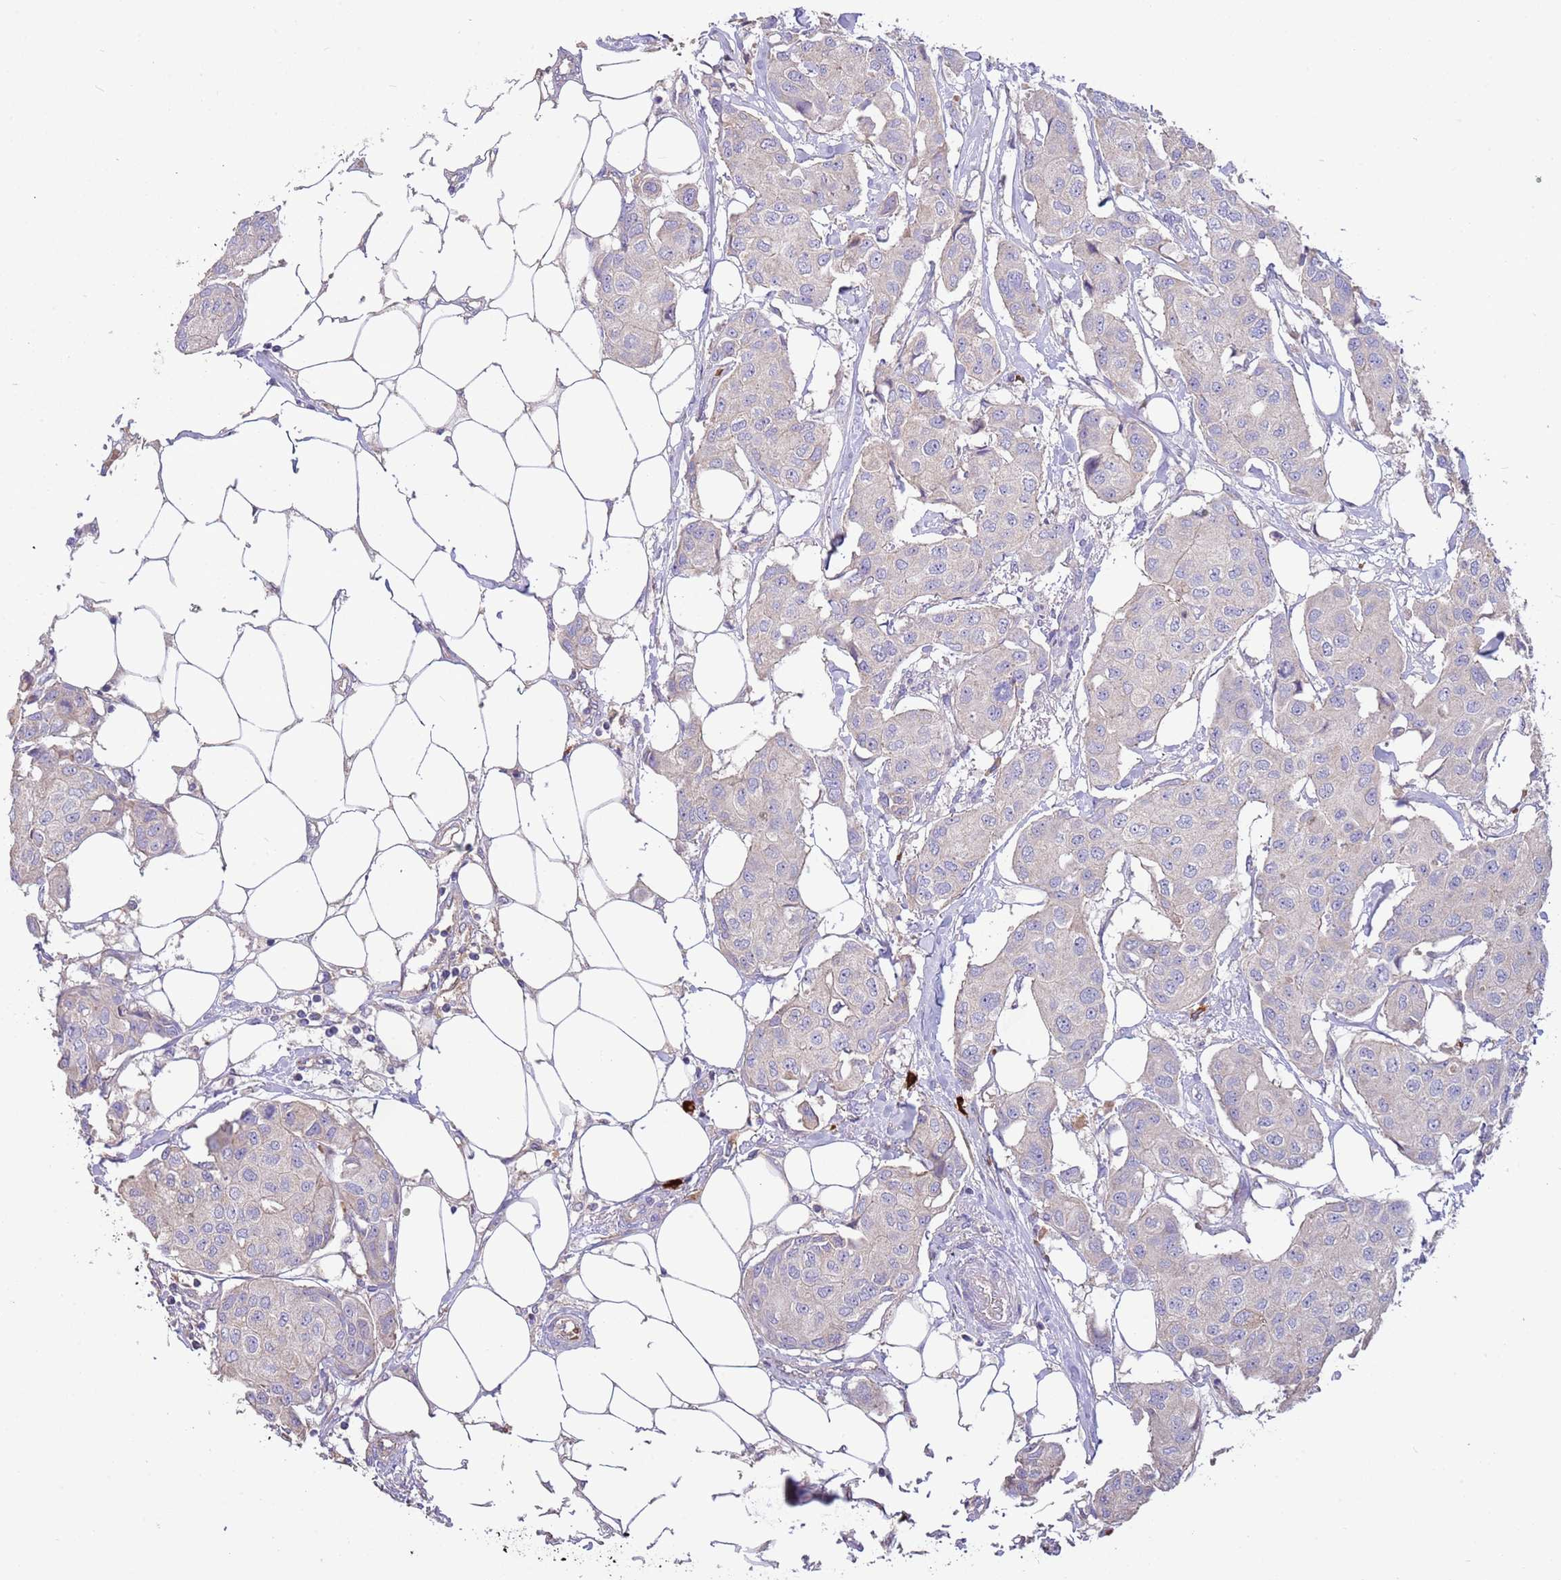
{"staining": {"intensity": "negative", "quantity": "none", "location": "none"}, "tissue": "breast cancer", "cell_type": "Tumor cells", "image_type": "cancer", "snomed": [{"axis": "morphology", "description": "Duct carcinoma"}, {"axis": "topography", "description": "Breast"}, {"axis": "topography", "description": "Lymph node"}], "caption": "Intraductal carcinoma (breast) was stained to show a protein in brown. There is no significant positivity in tumor cells.", "gene": "TRMO", "patient": {"sex": "female", "age": 80}}